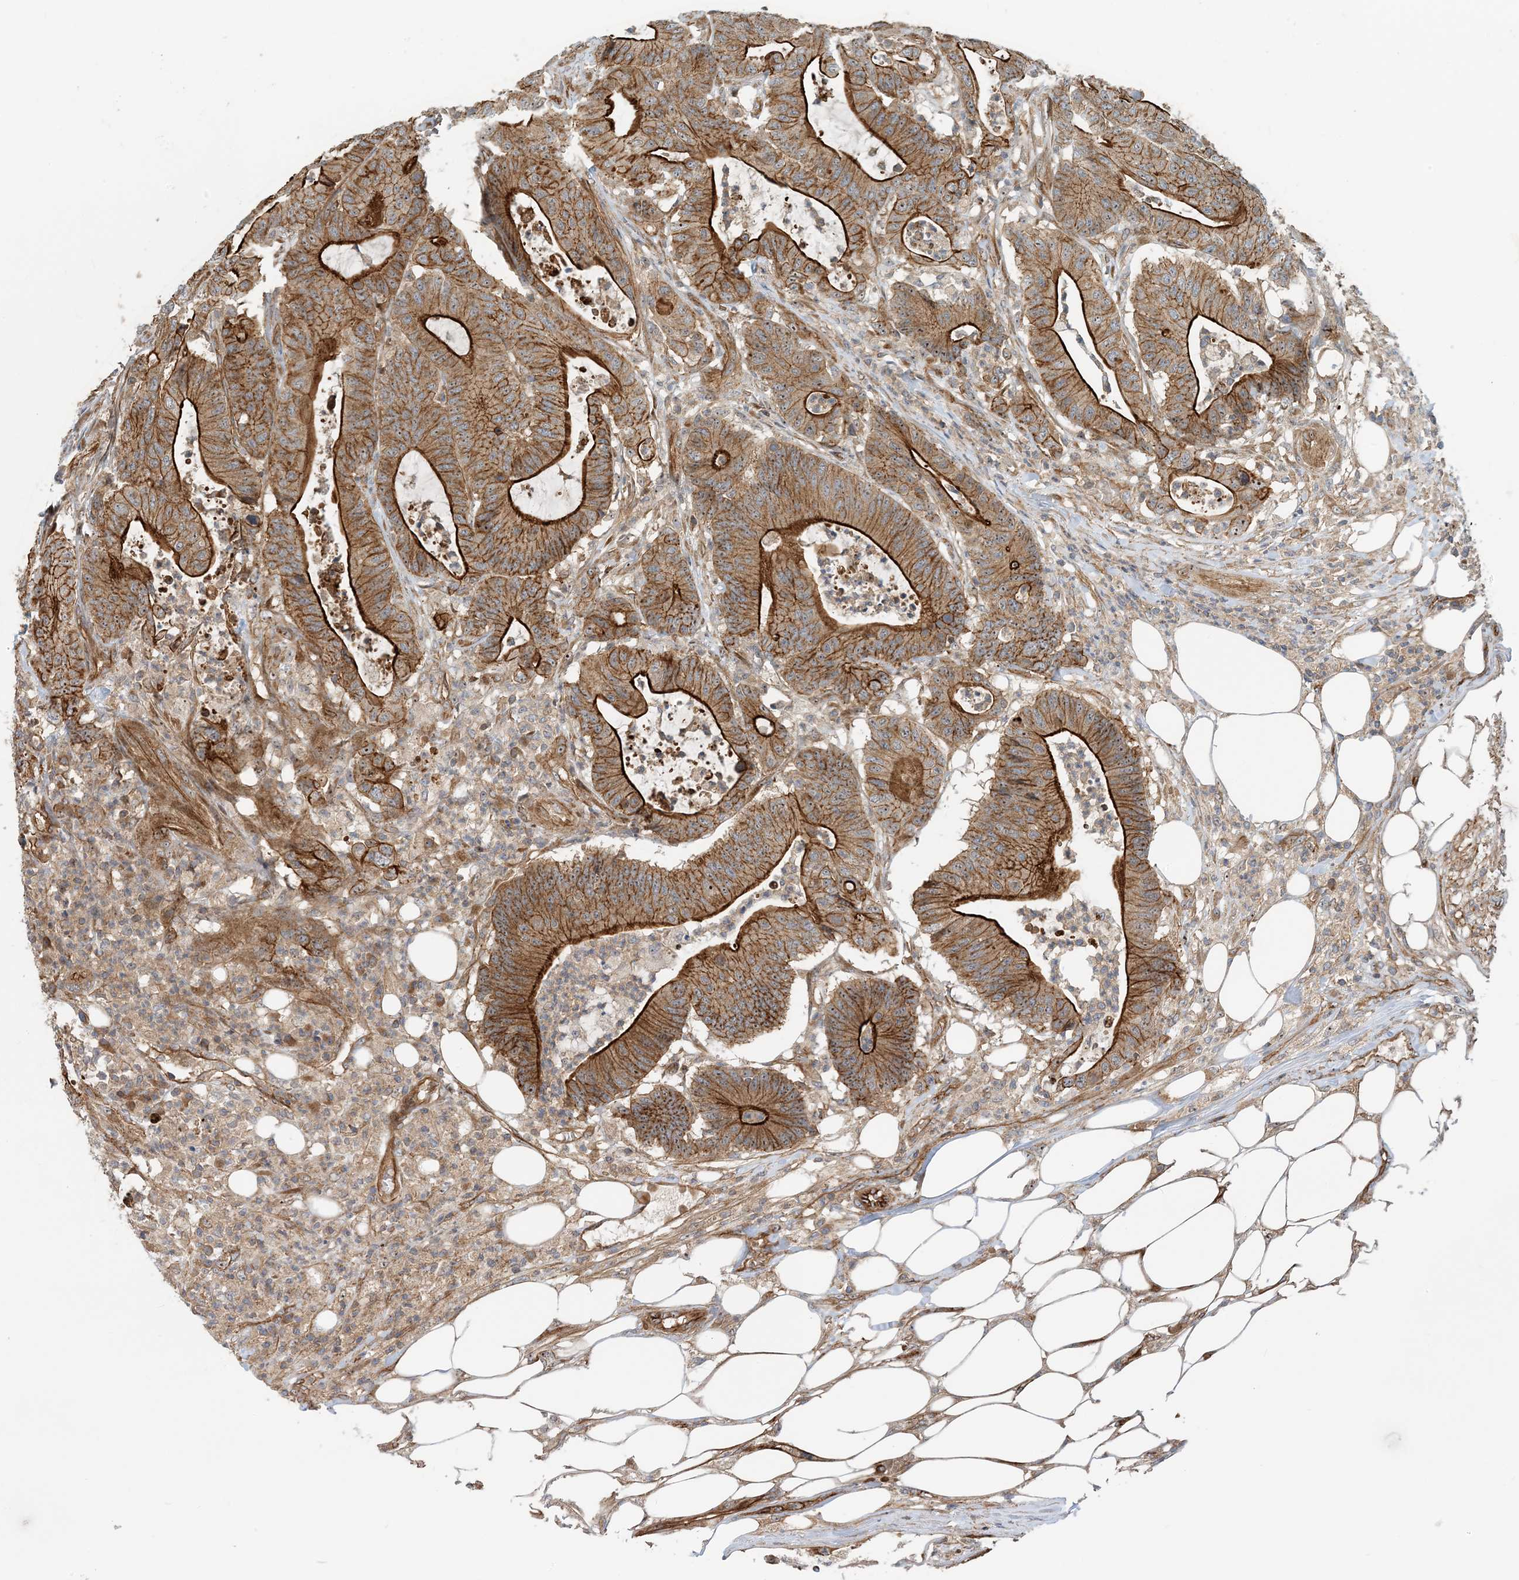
{"staining": {"intensity": "strong", "quantity": ">75%", "location": "cytoplasmic/membranous"}, "tissue": "colorectal cancer", "cell_type": "Tumor cells", "image_type": "cancer", "snomed": [{"axis": "morphology", "description": "Adenocarcinoma, NOS"}, {"axis": "topography", "description": "Colon"}], "caption": "Adenocarcinoma (colorectal) stained with immunohistochemistry demonstrates strong cytoplasmic/membranous positivity in approximately >75% of tumor cells.", "gene": "MYL5", "patient": {"sex": "female", "age": 84}}